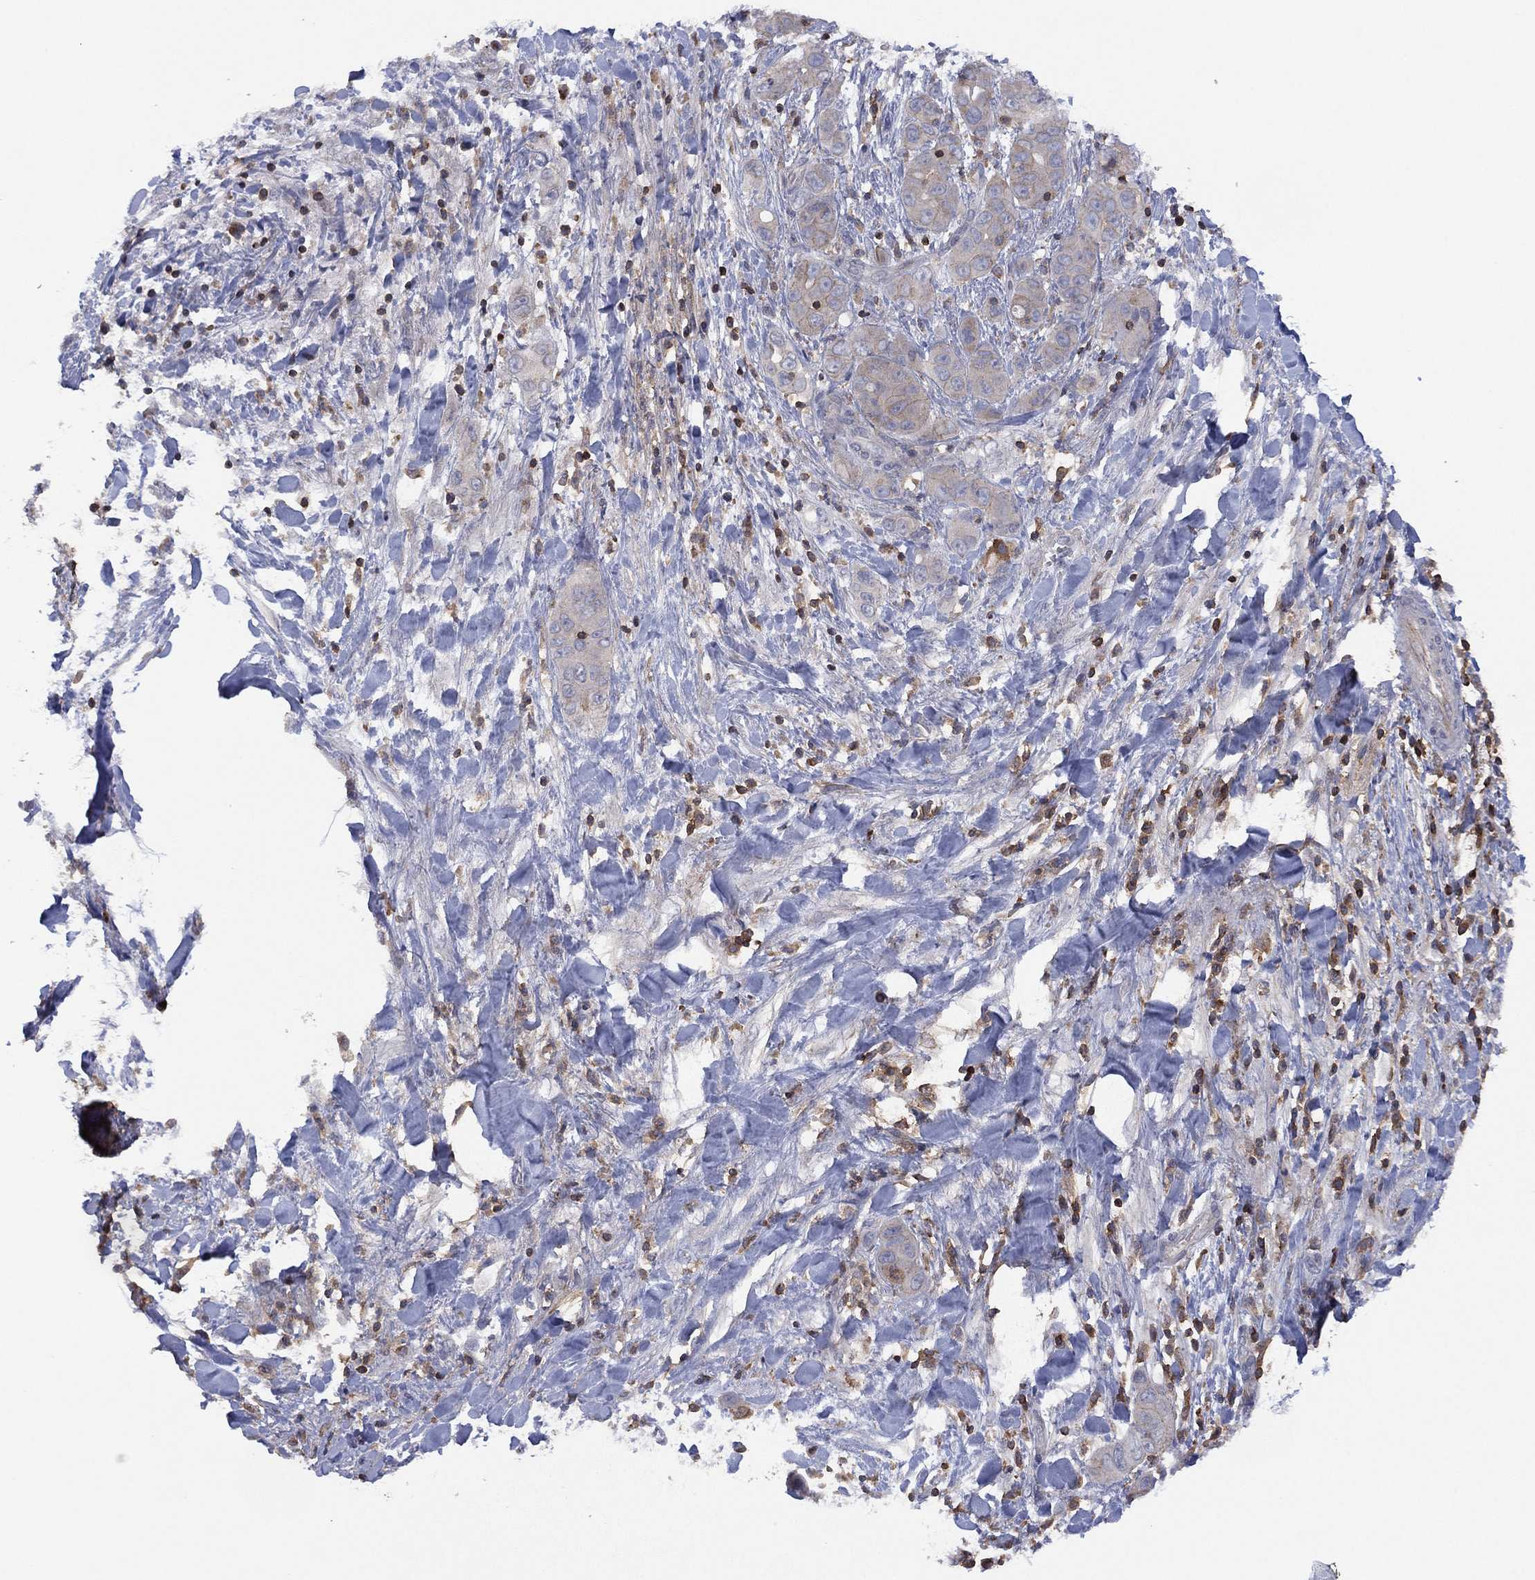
{"staining": {"intensity": "negative", "quantity": "none", "location": "none"}, "tissue": "liver cancer", "cell_type": "Tumor cells", "image_type": "cancer", "snomed": [{"axis": "morphology", "description": "Cholangiocarcinoma"}, {"axis": "topography", "description": "Liver"}], "caption": "Tumor cells show no significant positivity in liver cancer (cholangiocarcinoma). (Immunohistochemistry, brightfield microscopy, high magnification).", "gene": "DOCK8", "patient": {"sex": "female", "age": 52}}